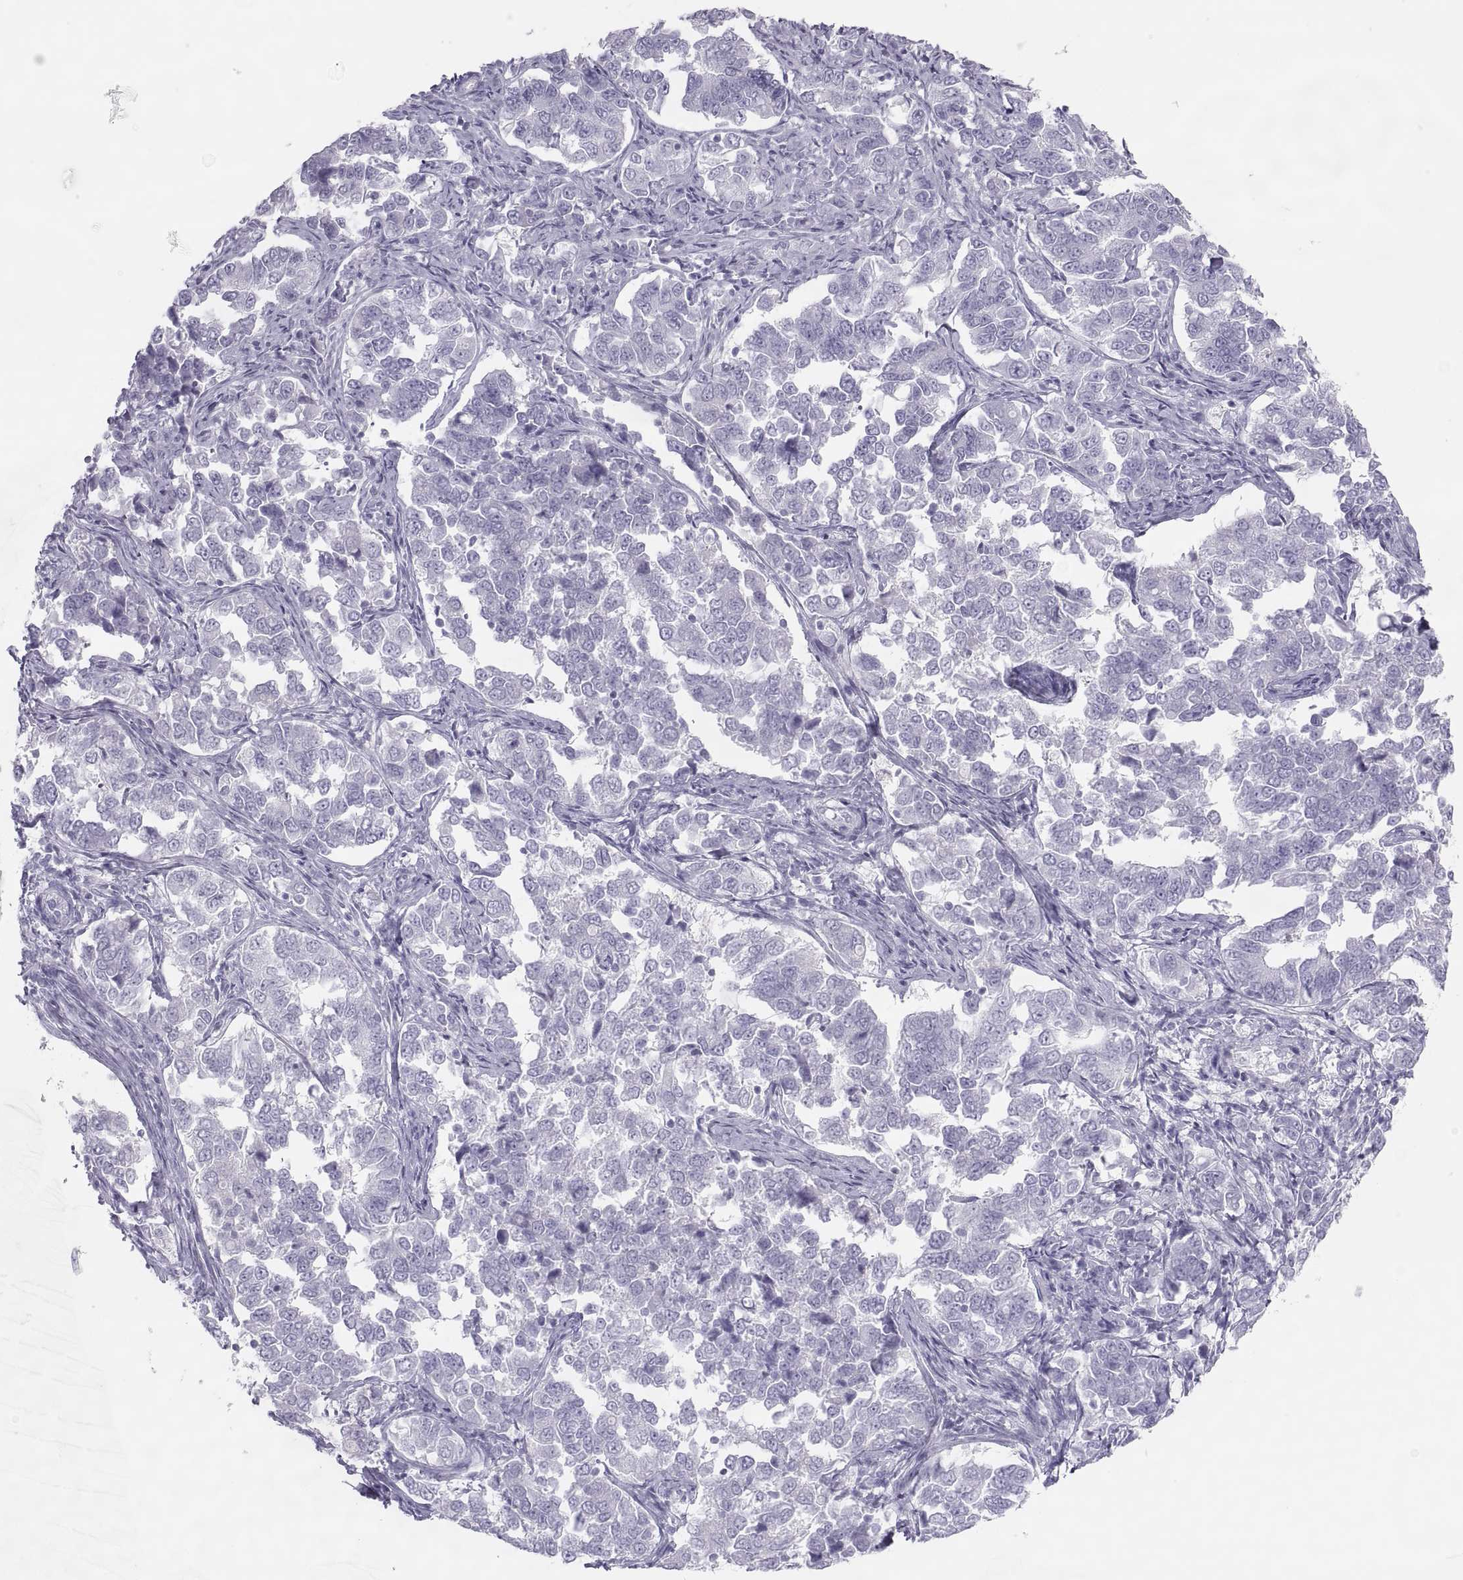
{"staining": {"intensity": "negative", "quantity": "none", "location": "none"}, "tissue": "endometrial cancer", "cell_type": "Tumor cells", "image_type": "cancer", "snomed": [{"axis": "morphology", "description": "Adenocarcinoma, NOS"}, {"axis": "topography", "description": "Endometrium"}], "caption": "IHC image of human endometrial adenocarcinoma stained for a protein (brown), which displays no staining in tumor cells.", "gene": "SEMG1", "patient": {"sex": "female", "age": 43}}